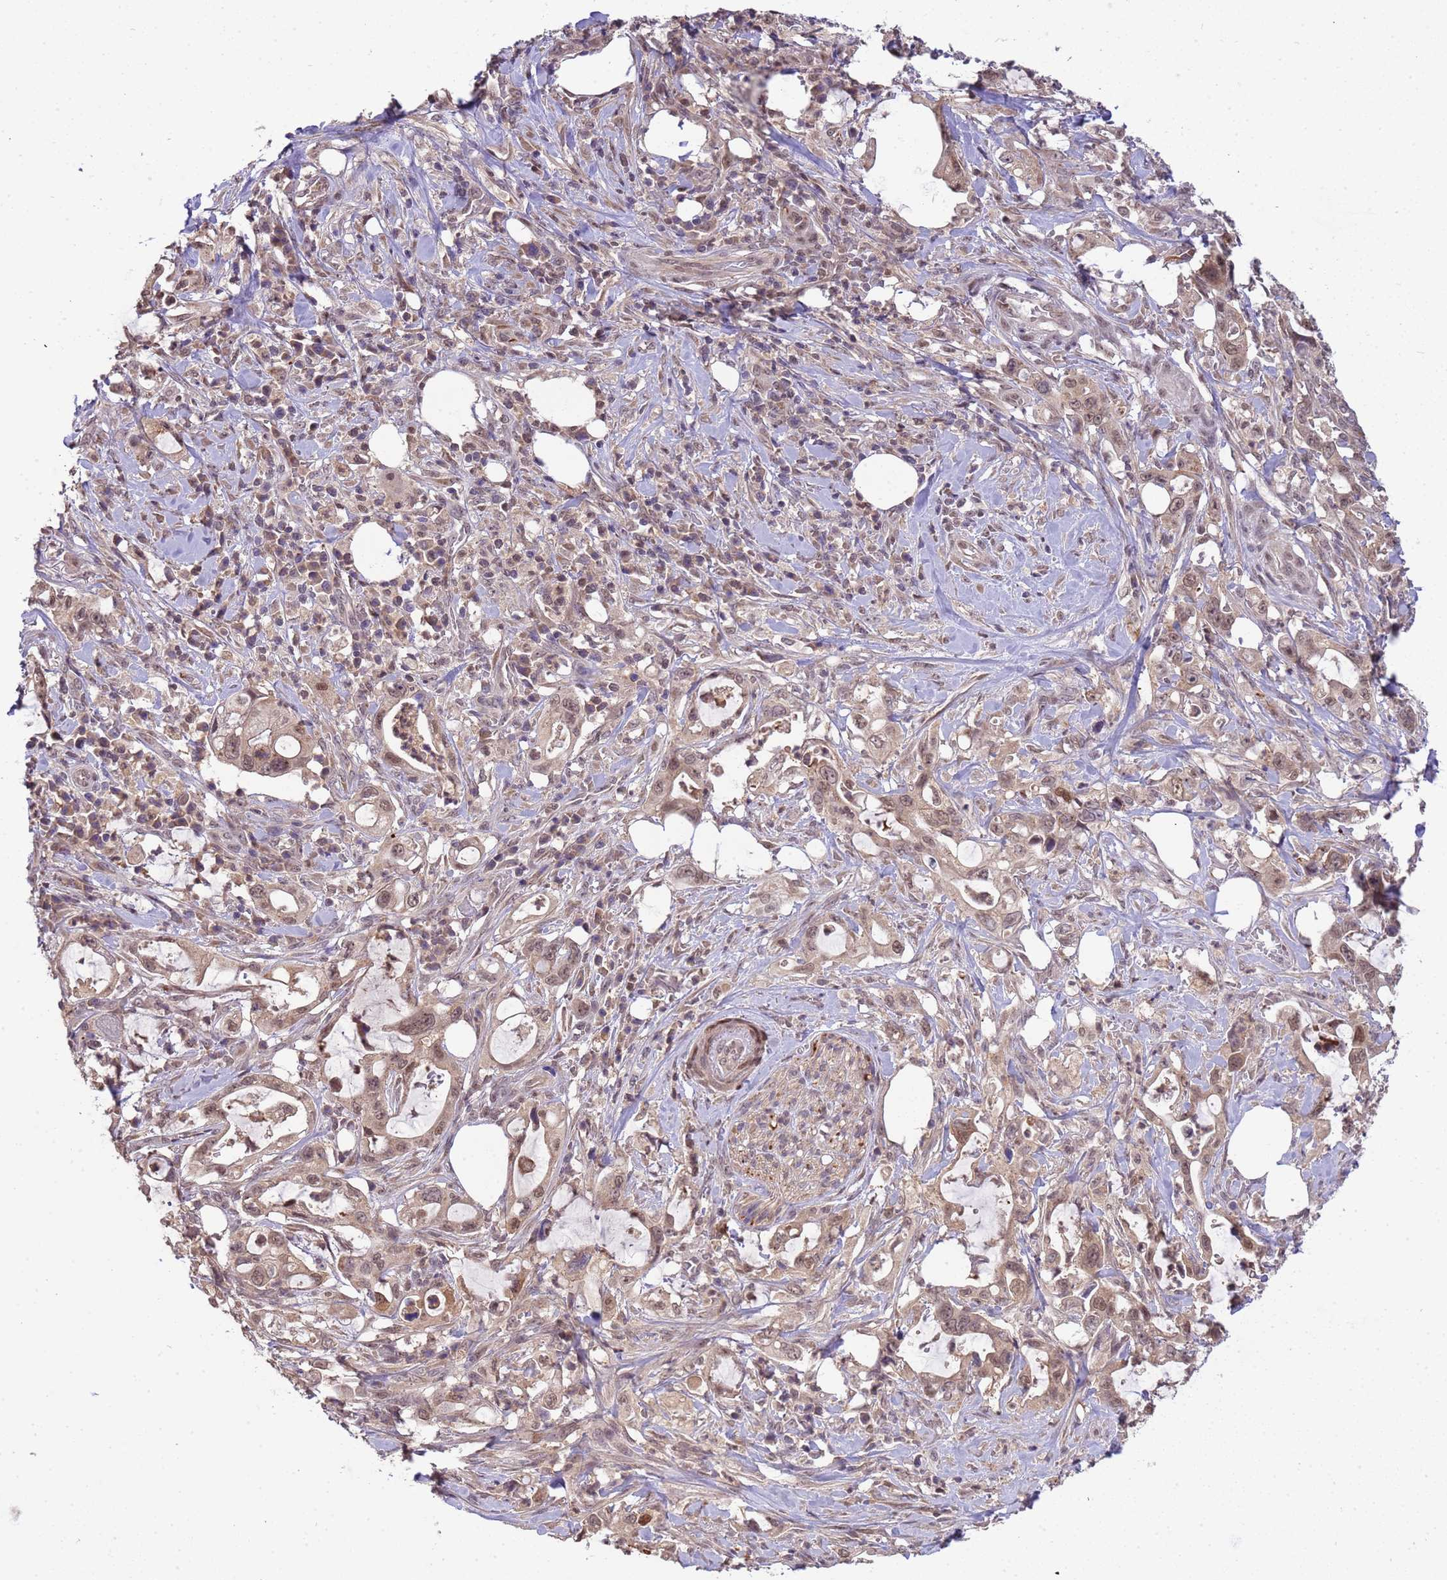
{"staining": {"intensity": "weak", "quantity": ">75%", "location": "nuclear"}, "tissue": "pancreatic cancer", "cell_type": "Tumor cells", "image_type": "cancer", "snomed": [{"axis": "morphology", "description": "Adenocarcinoma, NOS"}, {"axis": "topography", "description": "Pancreas"}], "caption": "Pancreatic cancer tissue displays weak nuclear staining in about >75% of tumor cells (Stains: DAB in brown, nuclei in blue, Microscopy: brightfield microscopy at high magnification).", "gene": "ZBTB5", "patient": {"sex": "female", "age": 61}}